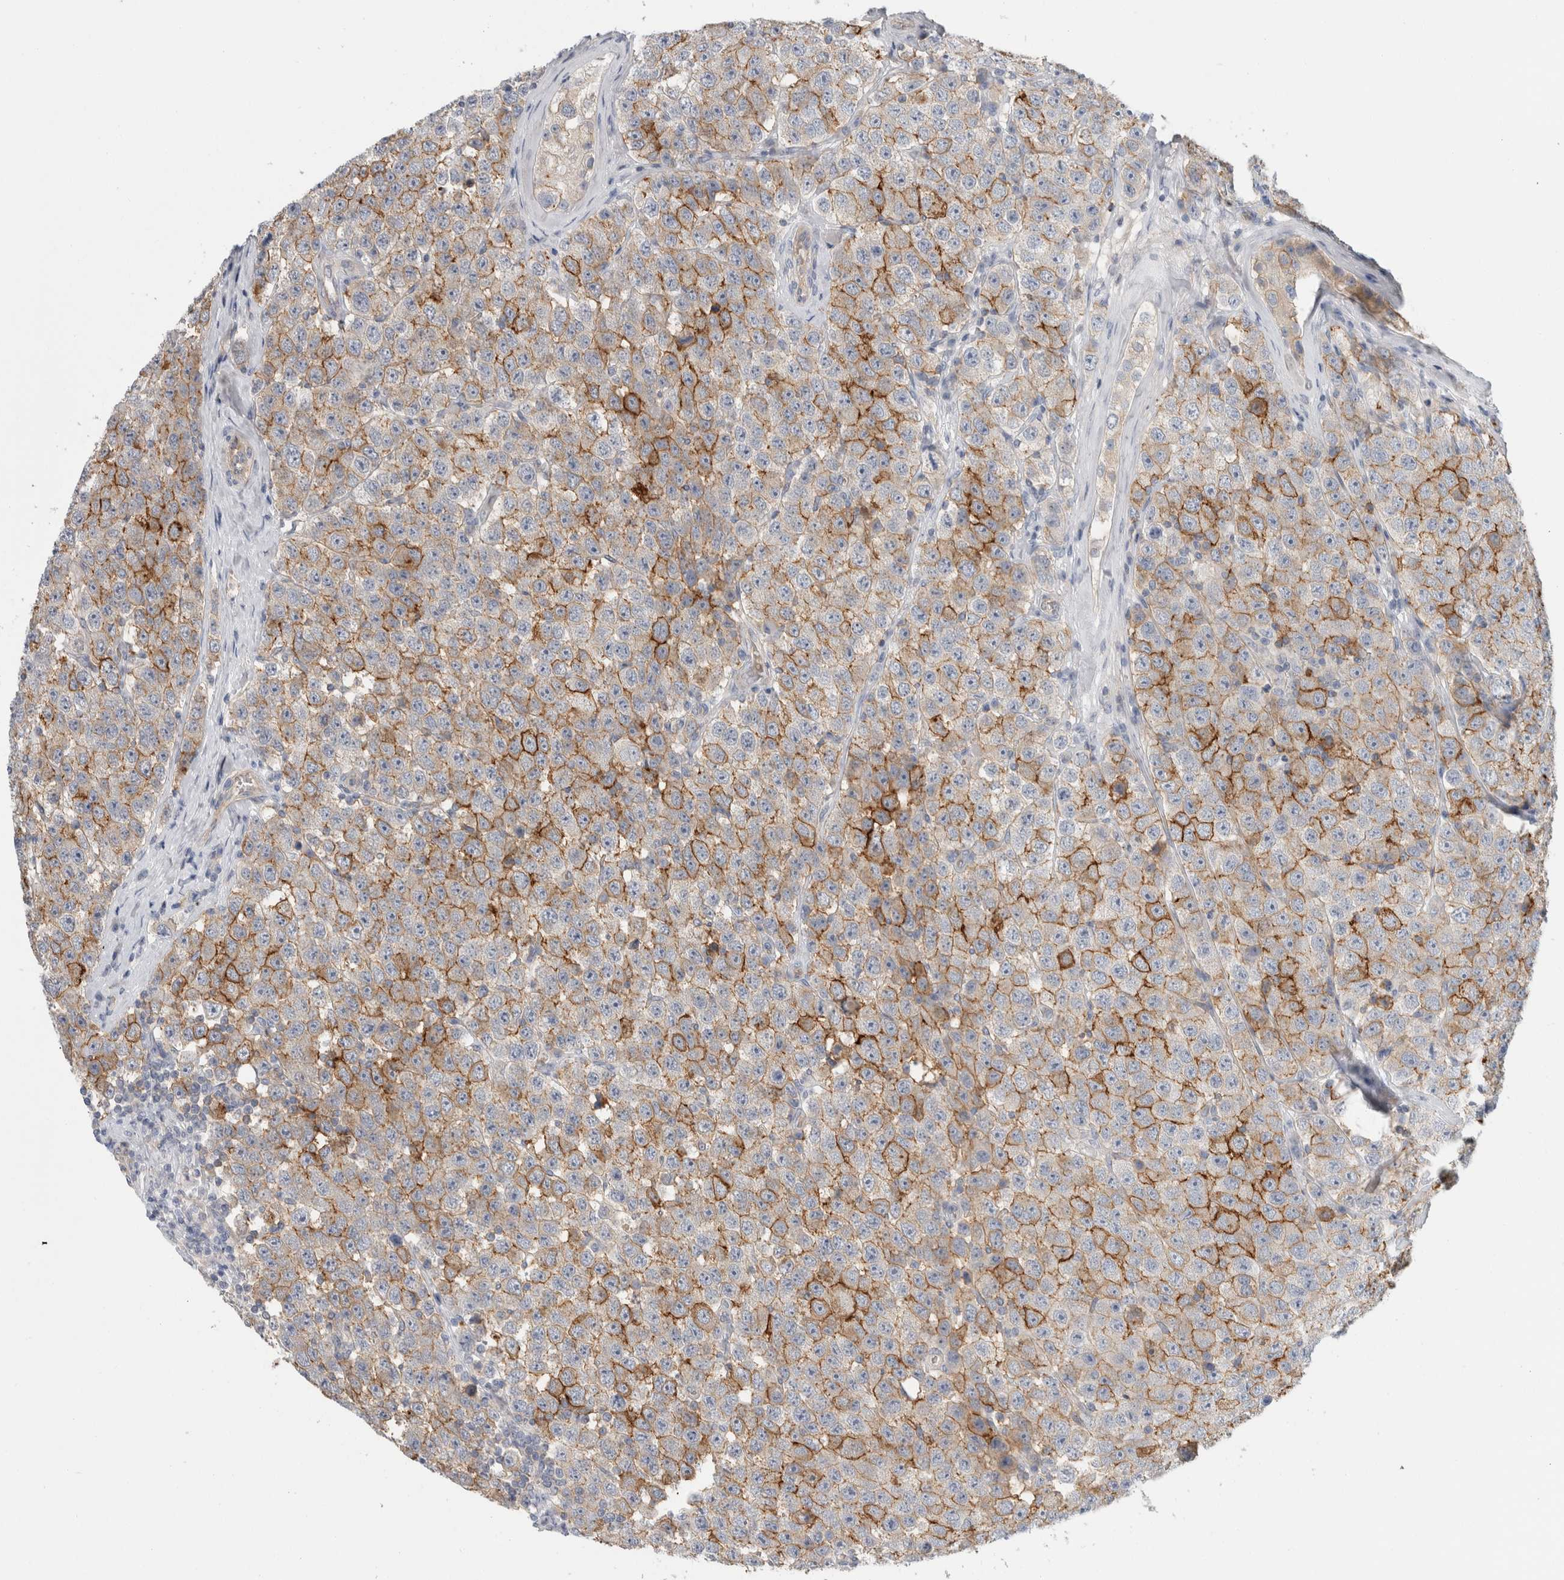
{"staining": {"intensity": "moderate", "quantity": "25%-75%", "location": "cytoplasmic/membranous"}, "tissue": "testis cancer", "cell_type": "Tumor cells", "image_type": "cancer", "snomed": [{"axis": "morphology", "description": "Seminoma, NOS"}, {"axis": "morphology", "description": "Carcinoma, Embryonal, NOS"}, {"axis": "topography", "description": "Testis"}], "caption": "An image of human testis cancer stained for a protein exhibits moderate cytoplasmic/membranous brown staining in tumor cells.", "gene": "CD55", "patient": {"sex": "male", "age": 28}}